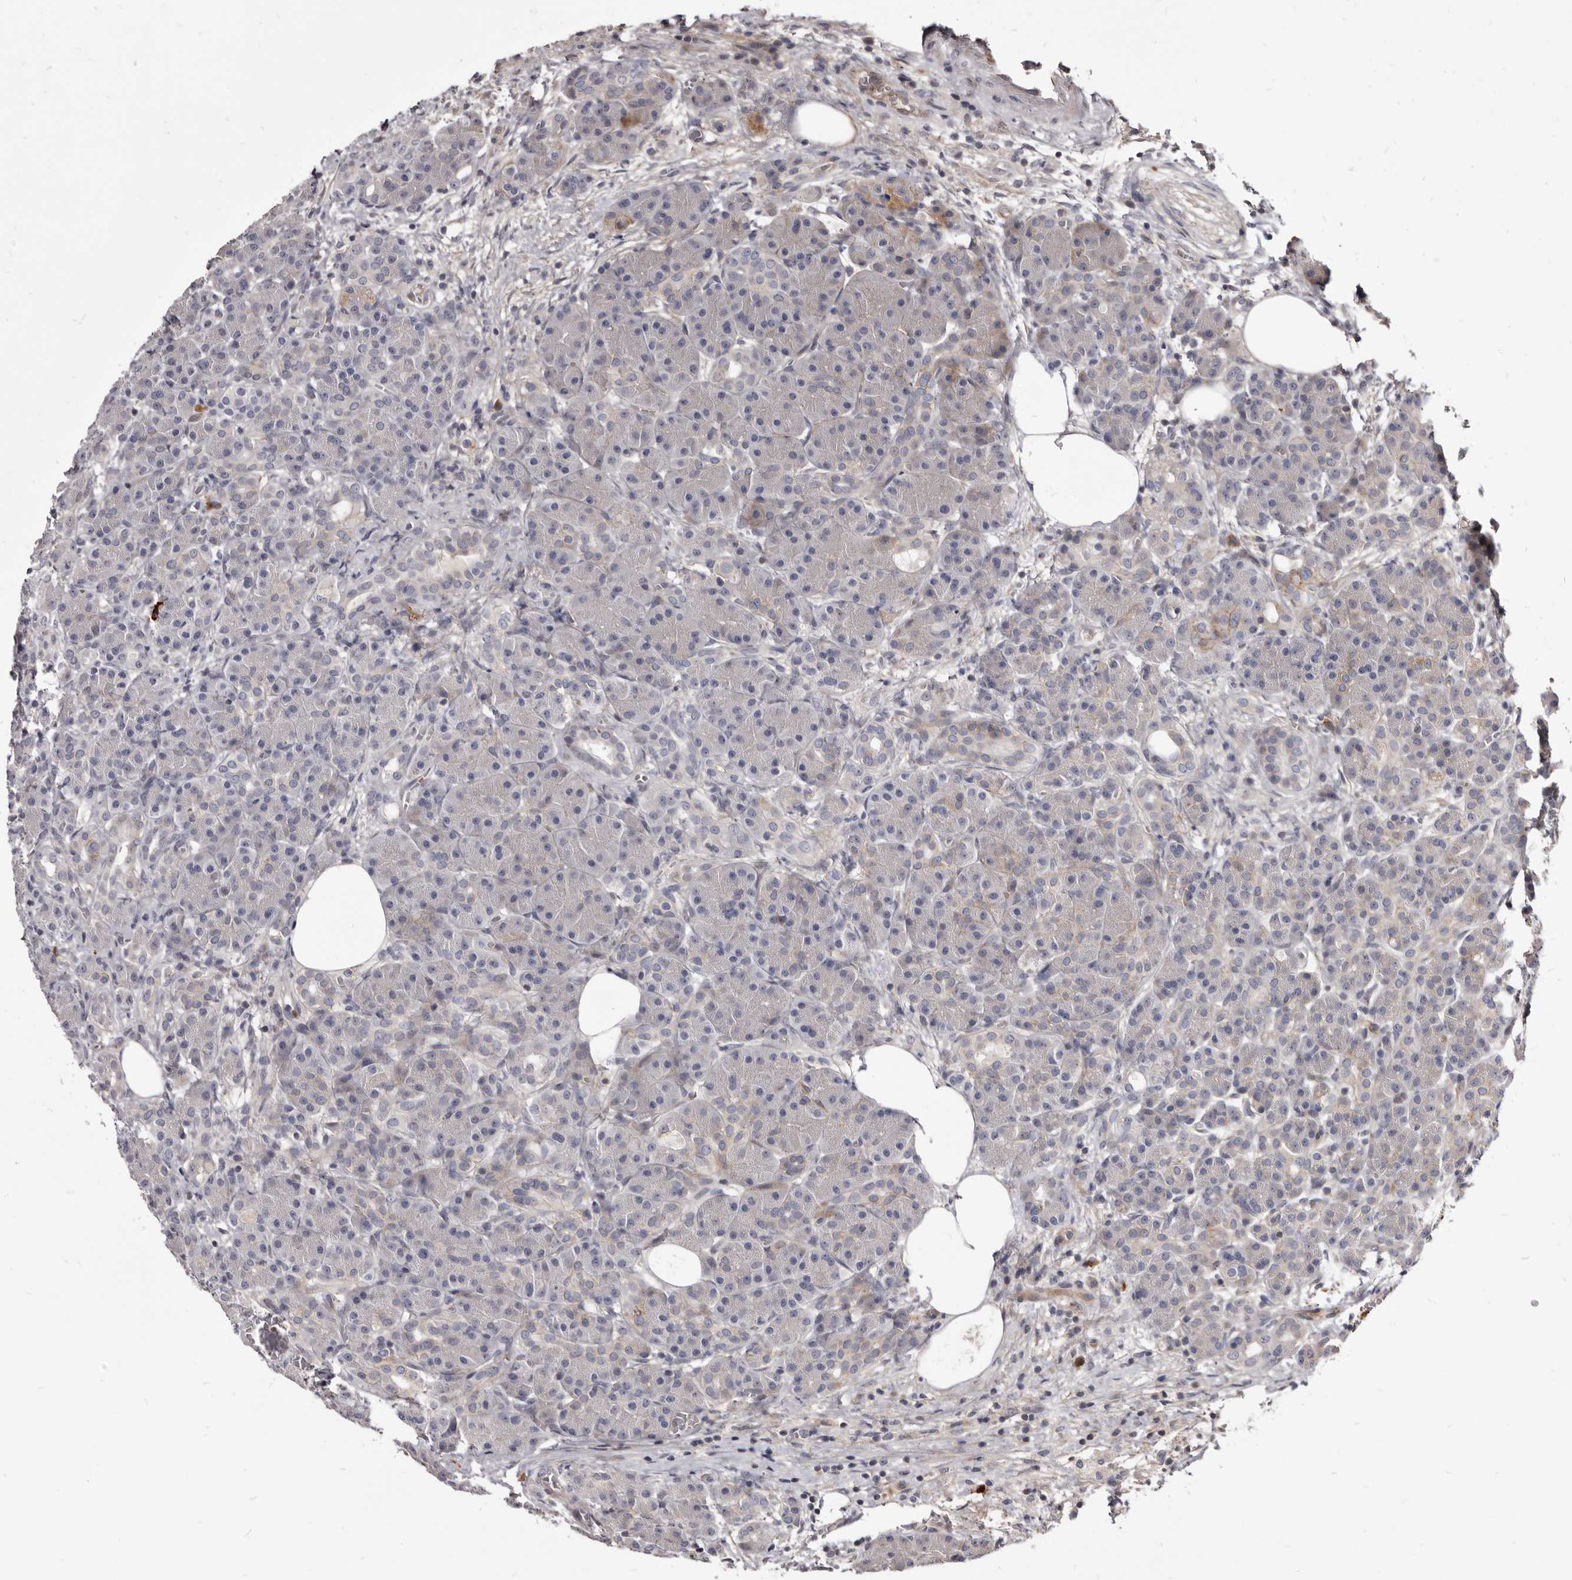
{"staining": {"intensity": "moderate", "quantity": "<25%", "location": "cytoplasmic/membranous"}, "tissue": "pancreas", "cell_type": "Exocrine glandular cells", "image_type": "normal", "snomed": [{"axis": "morphology", "description": "Normal tissue, NOS"}, {"axis": "topography", "description": "Pancreas"}], "caption": "High-power microscopy captured an immunohistochemistry (IHC) histopathology image of benign pancreas, revealing moderate cytoplasmic/membranous positivity in about <25% of exocrine glandular cells.", "gene": "FAS", "patient": {"sex": "male", "age": 63}}